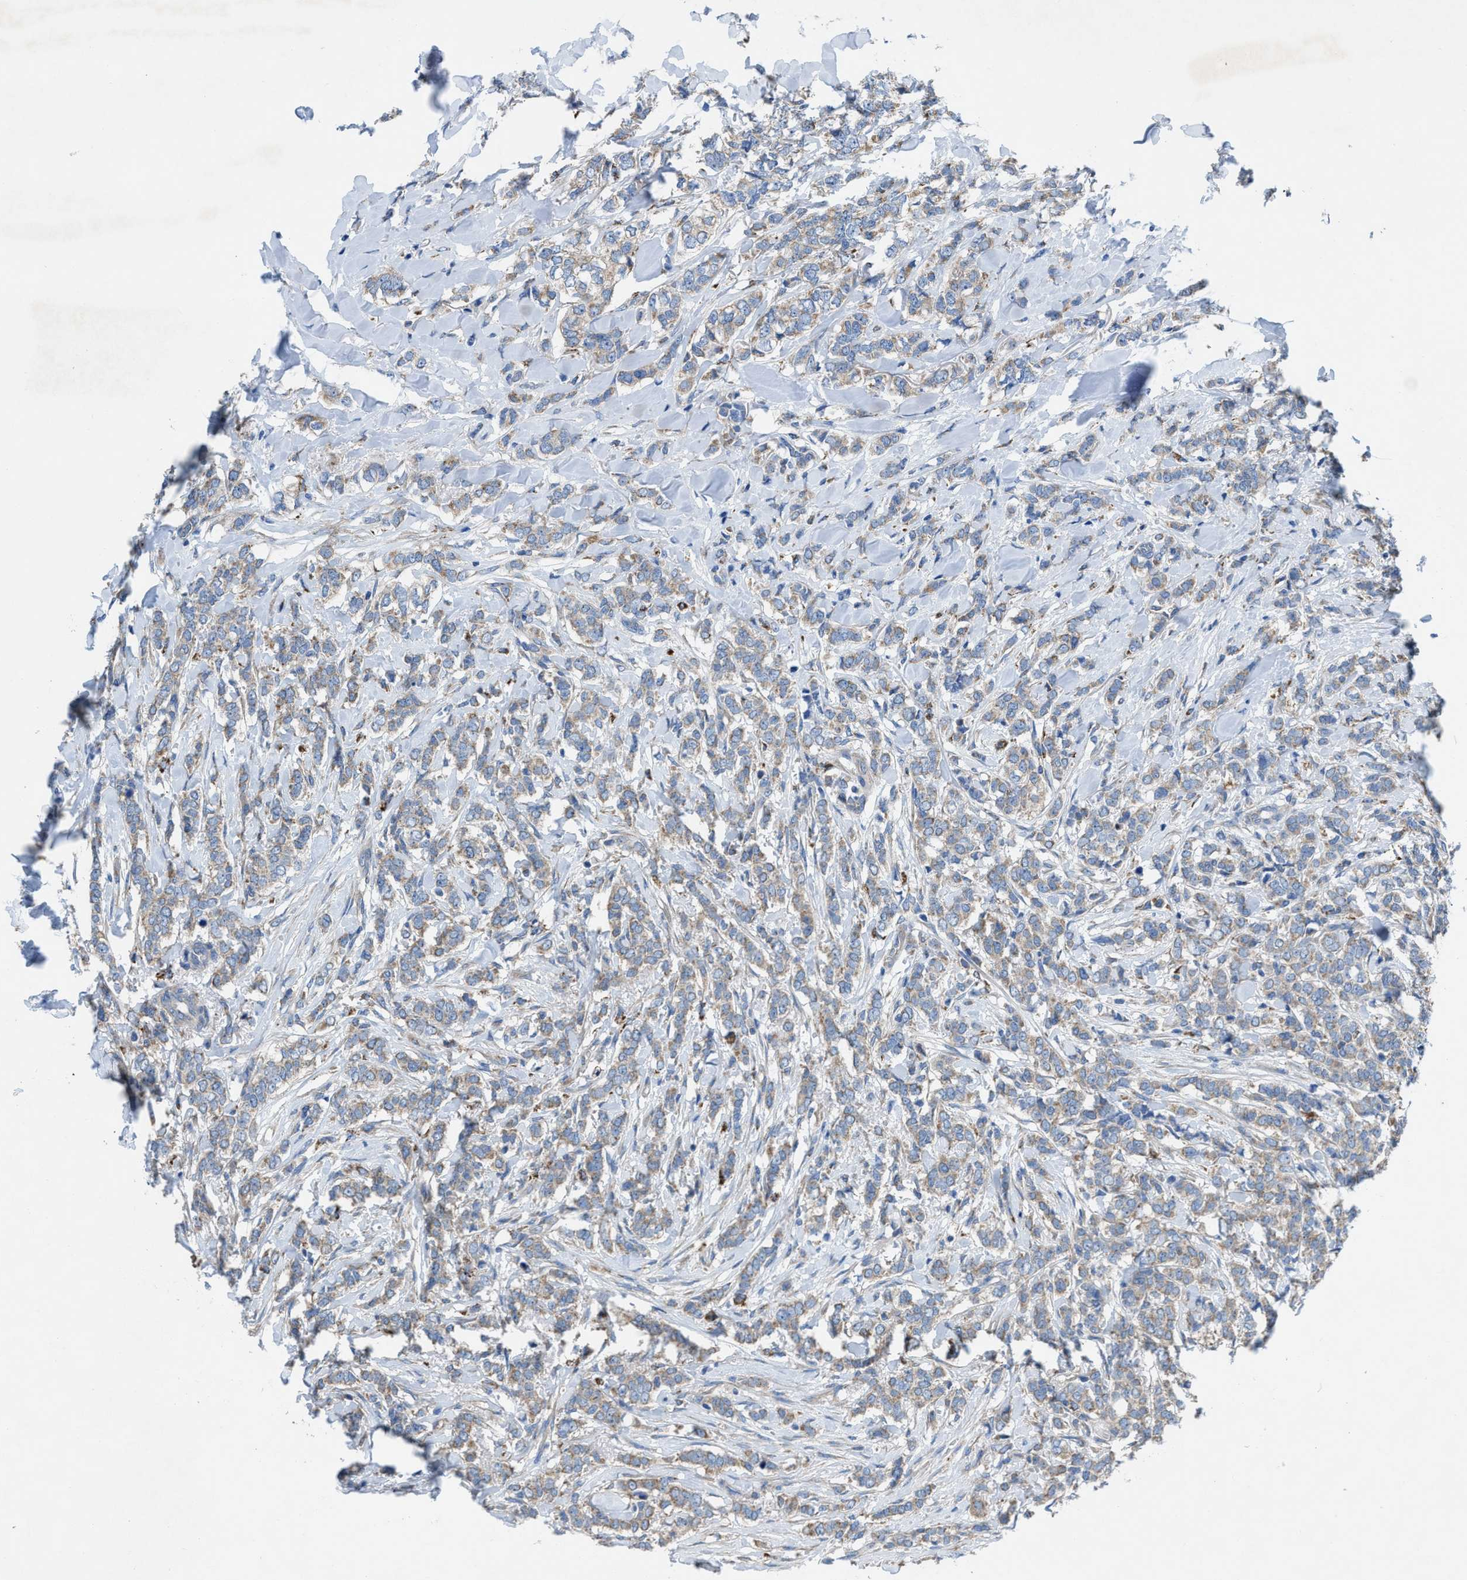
{"staining": {"intensity": "weak", "quantity": ">75%", "location": "cytoplasmic/membranous"}, "tissue": "breast cancer", "cell_type": "Tumor cells", "image_type": "cancer", "snomed": [{"axis": "morphology", "description": "Lobular carcinoma"}, {"axis": "topography", "description": "Skin"}, {"axis": "topography", "description": "Breast"}], "caption": "Protein staining of breast cancer tissue displays weak cytoplasmic/membranous positivity in about >75% of tumor cells. (IHC, brightfield microscopy, high magnification).", "gene": "DOLPP1", "patient": {"sex": "female", "age": 46}}